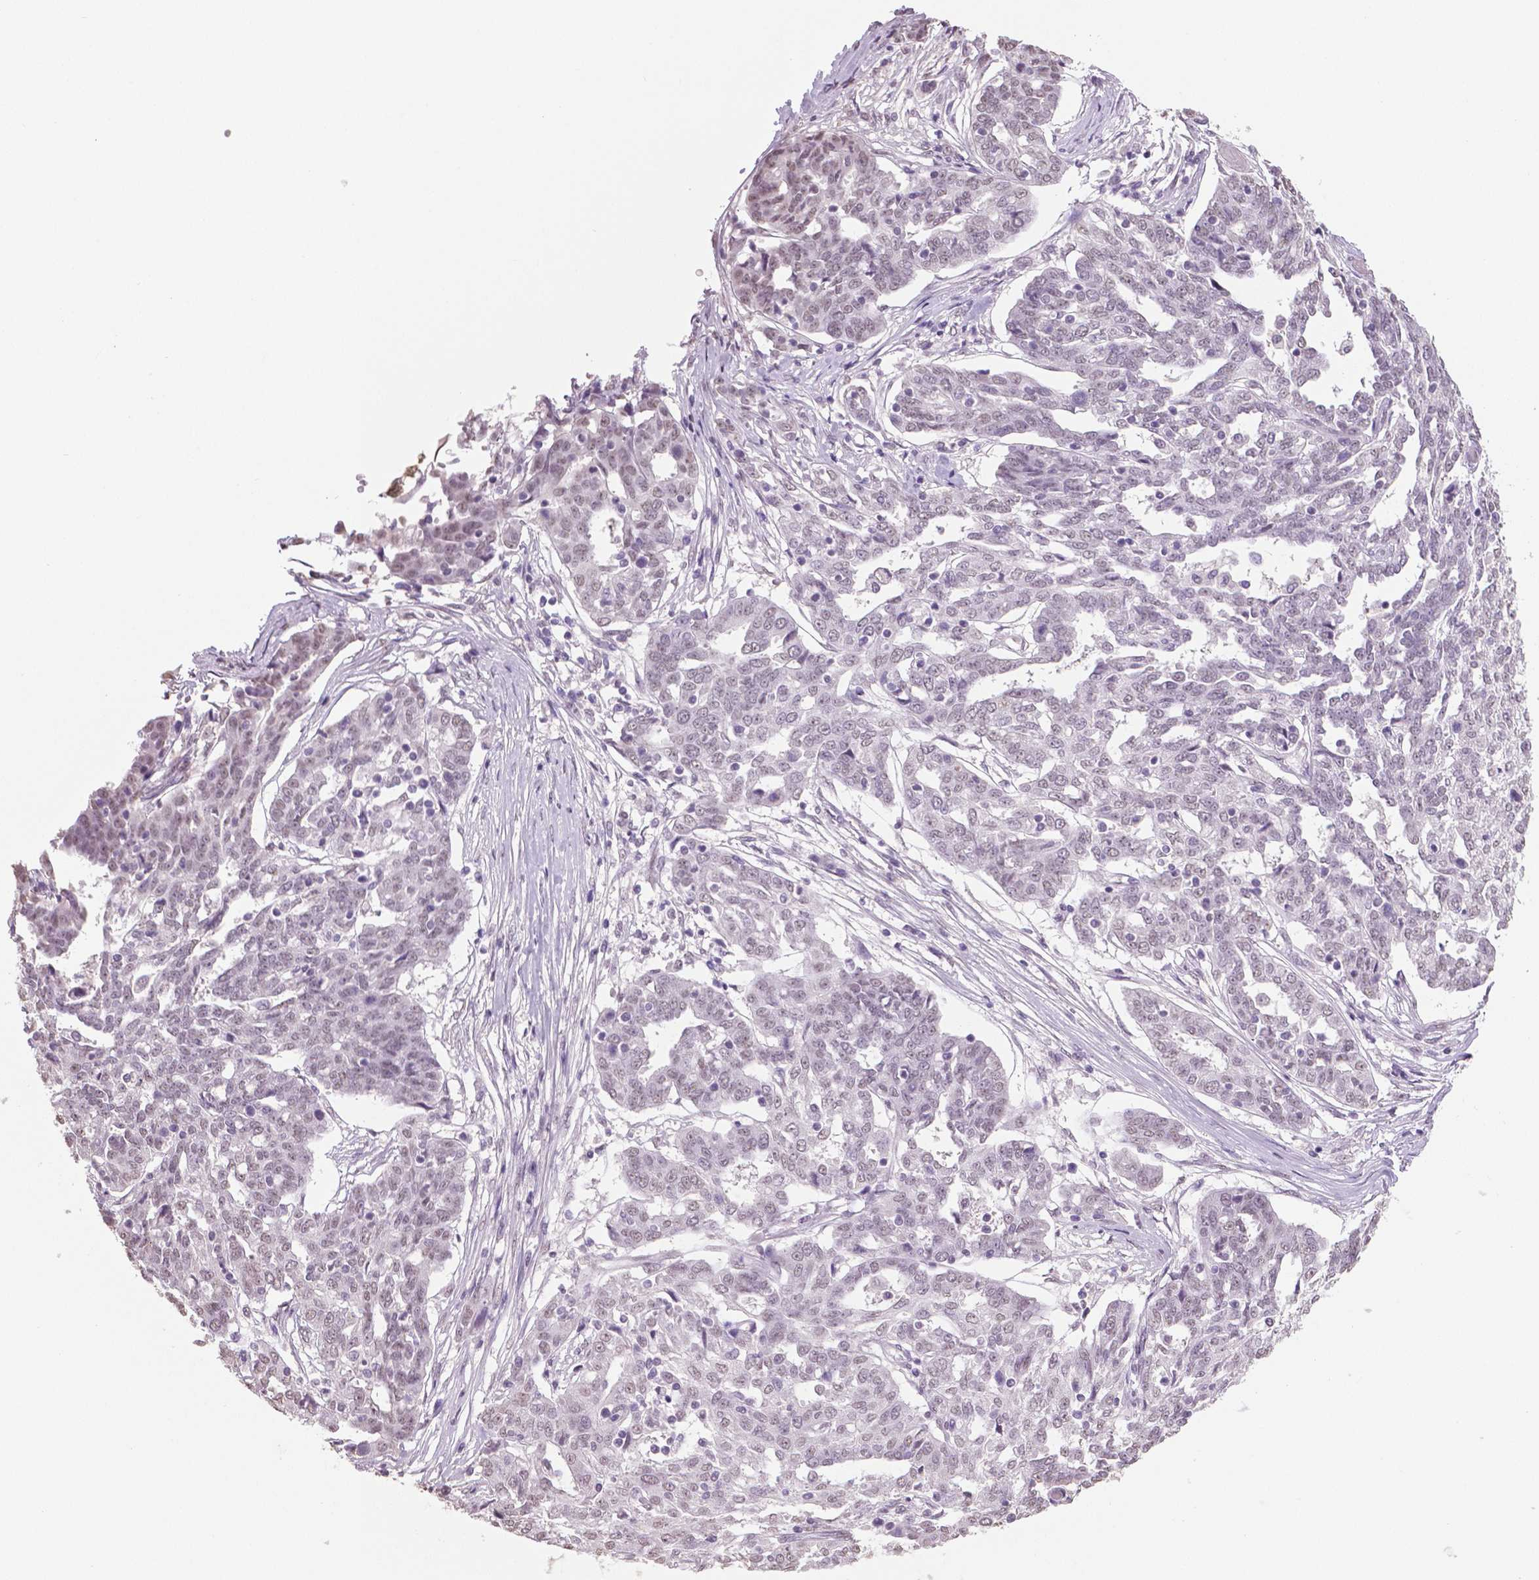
{"staining": {"intensity": "negative", "quantity": "none", "location": "none"}, "tissue": "ovarian cancer", "cell_type": "Tumor cells", "image_type": "cancer", "snomed": [{"axis": "morphology", "description": "Cystadenocarcinoma, serous, NOS"}, {"axis": "topography", "description": "Ovary"}], "caption": "The immunohistochemistry (IHC) micrograph has no significant positivity in tumor cells of ovarian cancer tissue. Nuclei are stained in blue.", "gene": "IGF2BP1", "patient": {"sex": "female", "age": 67}}